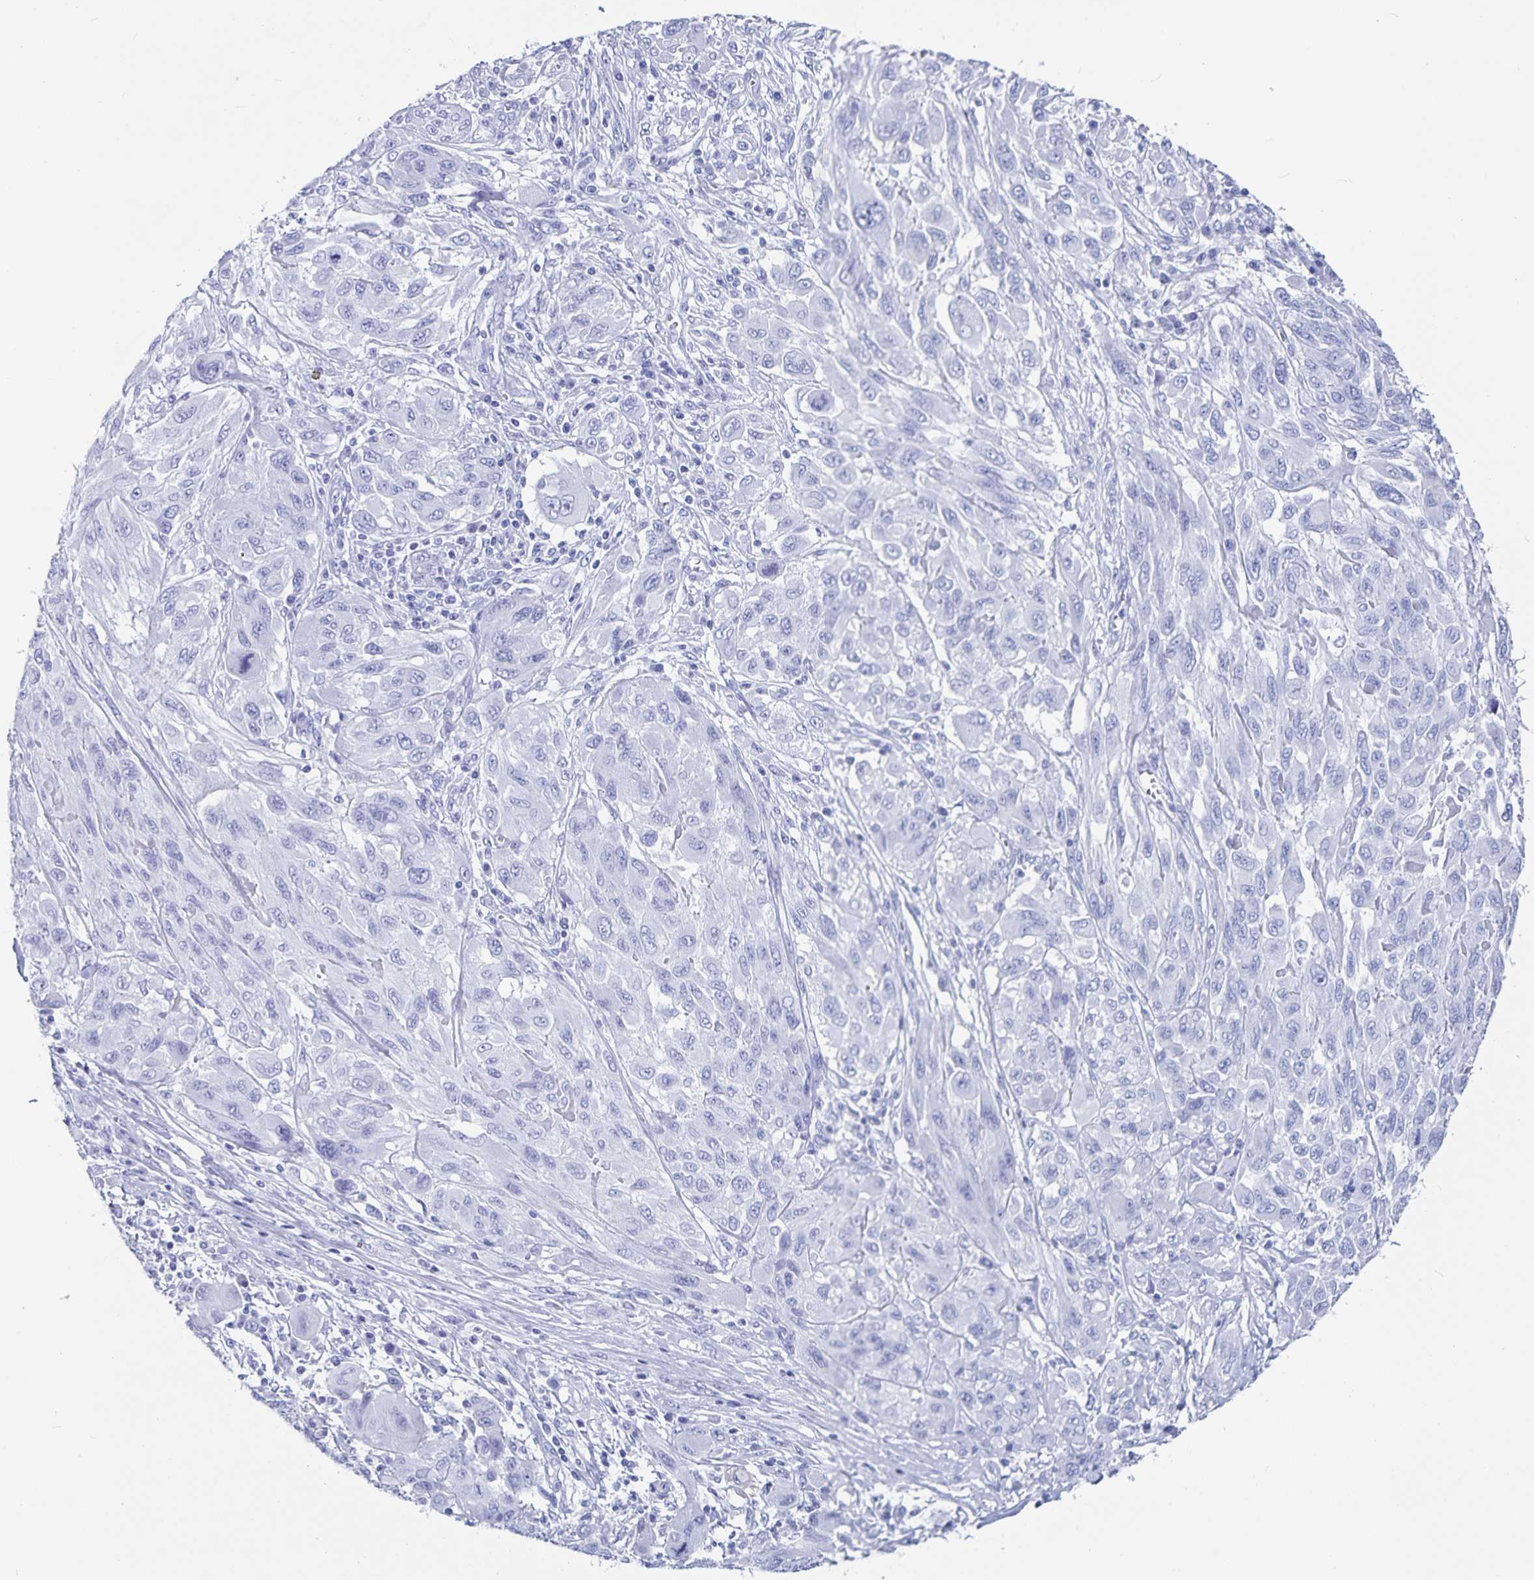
{"staining": {"intensity": "negative", "quantity": "none", "location": "none"}, "tissue": "melanoma", "cell_type": "Tumor cells", "image_type": "cancer", "snomed": [{"axis": "morphology", "description": "Malignant melanoma, NOS"}, {"axis": "topography", "description": "Skin"}], "caption": "Immunohistochemistry (IHC) histopathology image of human malignant melanoma stained for a protein (brown), which shows no expression in tumor cells.", "gene": "C19orf73", "patient": {"sex": "female", "age": 91}}